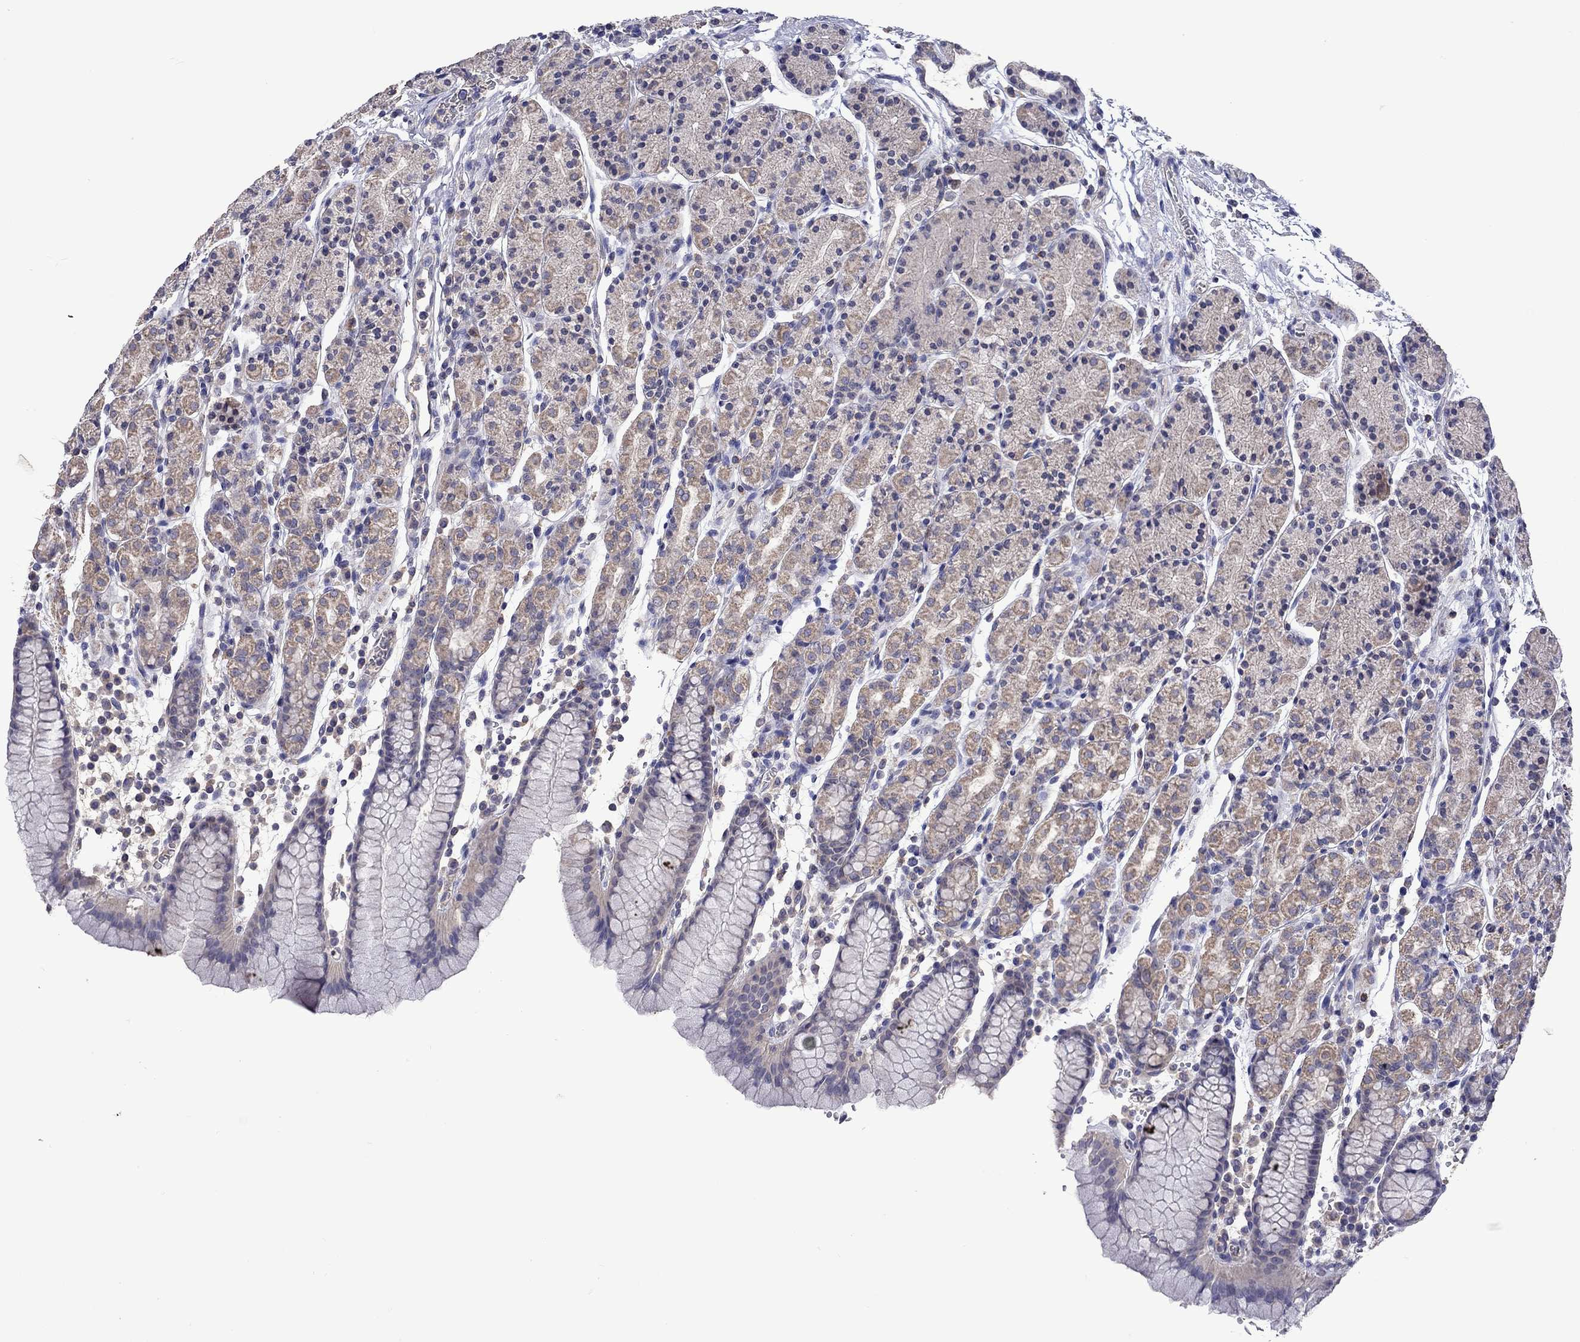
{"staining": {"intensity": "moderate", "quantity": "25%-75%", "location": "cytoplasmic/membranous"}, "tissue": "stomach", "cell_type": "Glandular cells", "image_type": "normal", "snomed": [{"axis": "morphology", "description": "Normal tissue, NOS"}, {"axis": "topography", "description": "Stomach, upper"}, {"axis": "topography", "description": "Stomach"}], "caption": "Approximately 25%-75% of glandular cells in unremarkable human stomach reveal moderate cytoplasmic/membranous protein staining as visualized by brown immunohistochemical staining.", "gene": "RTP5", "patient": {"sex": "male", "age": 62}}